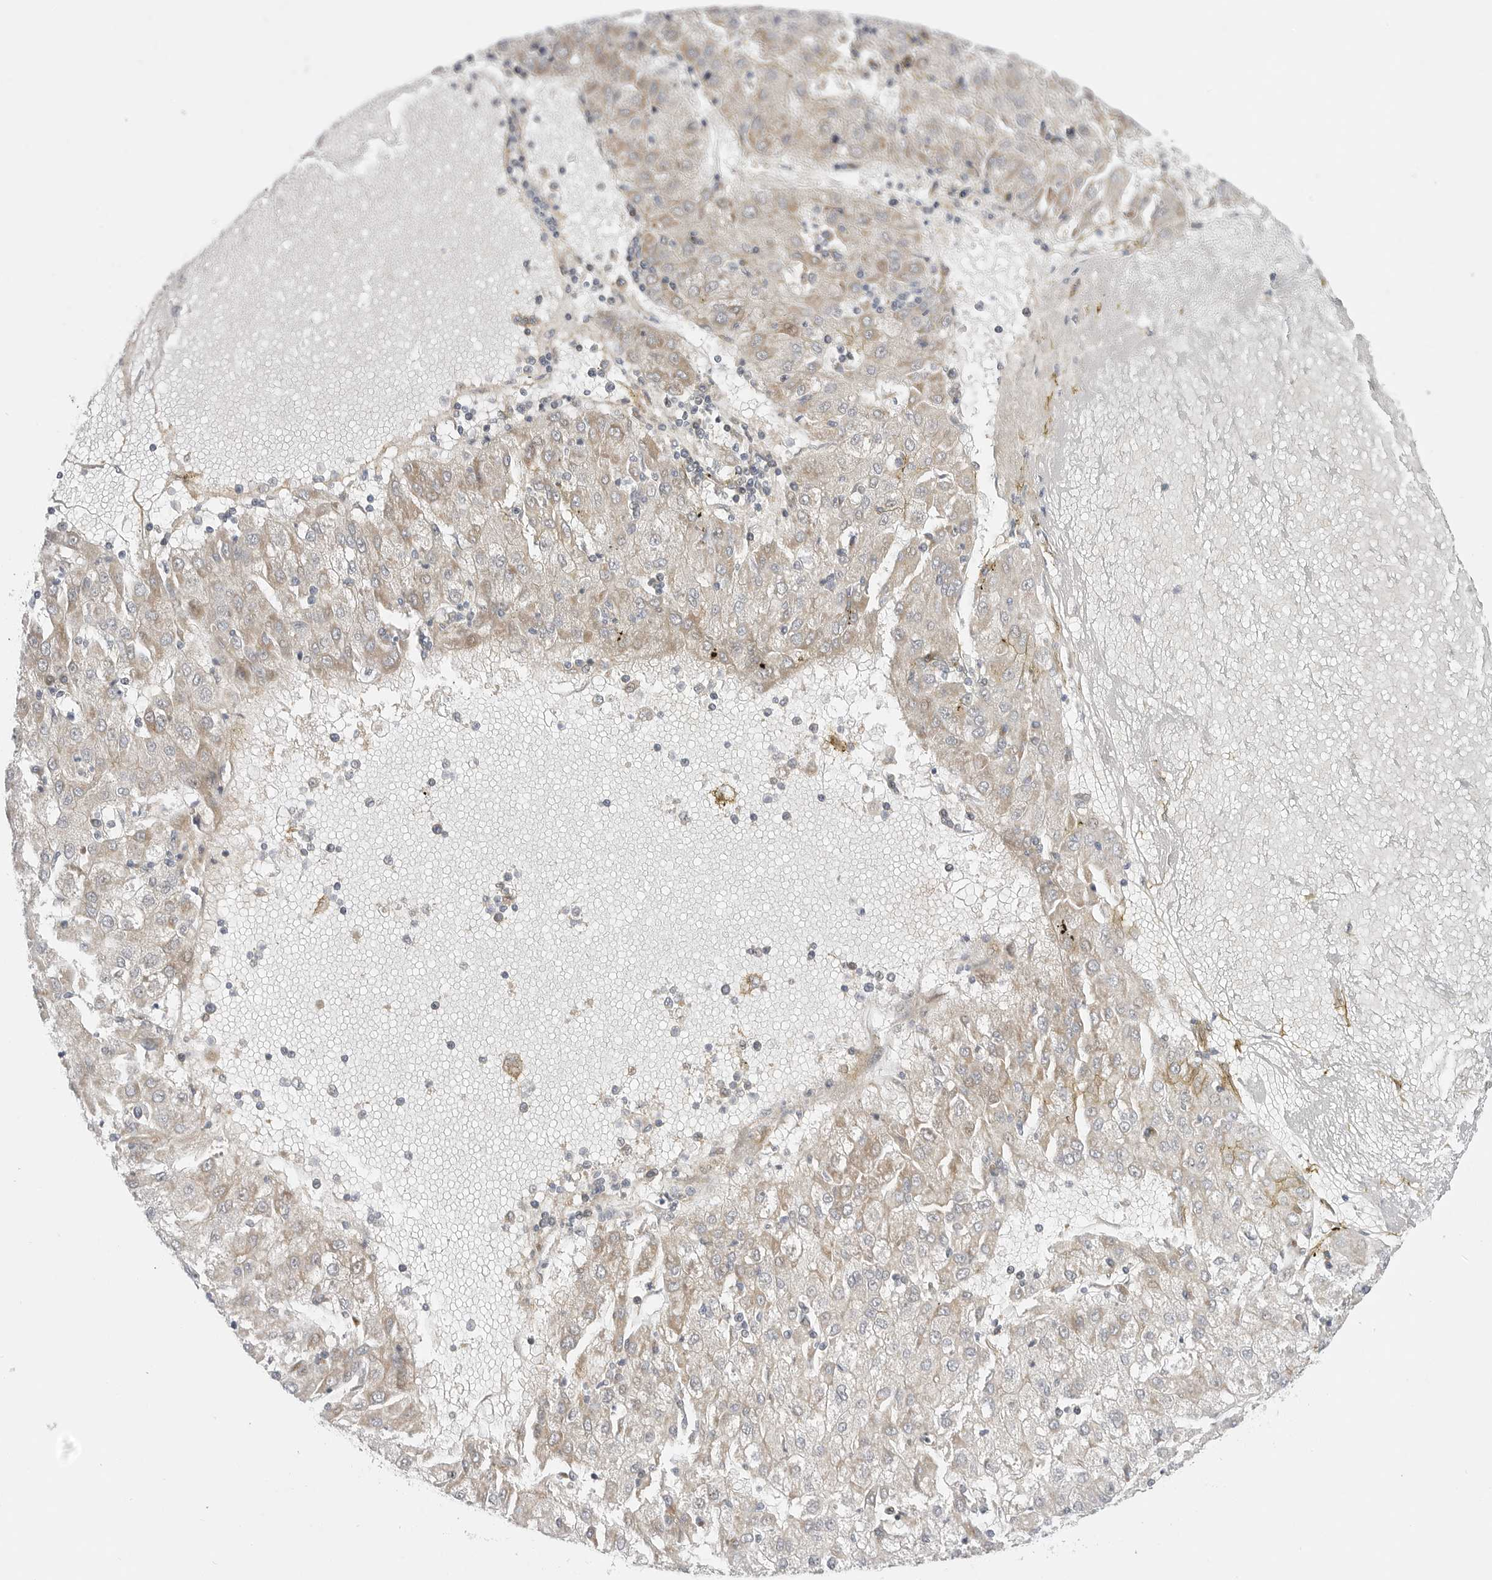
{"staining": {"intensity": "weak", "quantity": "25%-75%", "location": "cytoplasmic/membranous"}, "tissue": "liver cancer", "cell_type": "Tumor cells", "image_type": "cancer", "snomed": [{"axis": "morphology", "description": "Carcinoma, Hepatocellular, NOS"}, {"axis": "topography", "description": "Liver"}], "caption": "This is an image of immunohistochemistry staining of liver cancer, which shows weak positivity in the cytoplasmic/membranous of tumor cells.", "gene": "GGT6", "patient": {"sex": "male", "age": 72}}